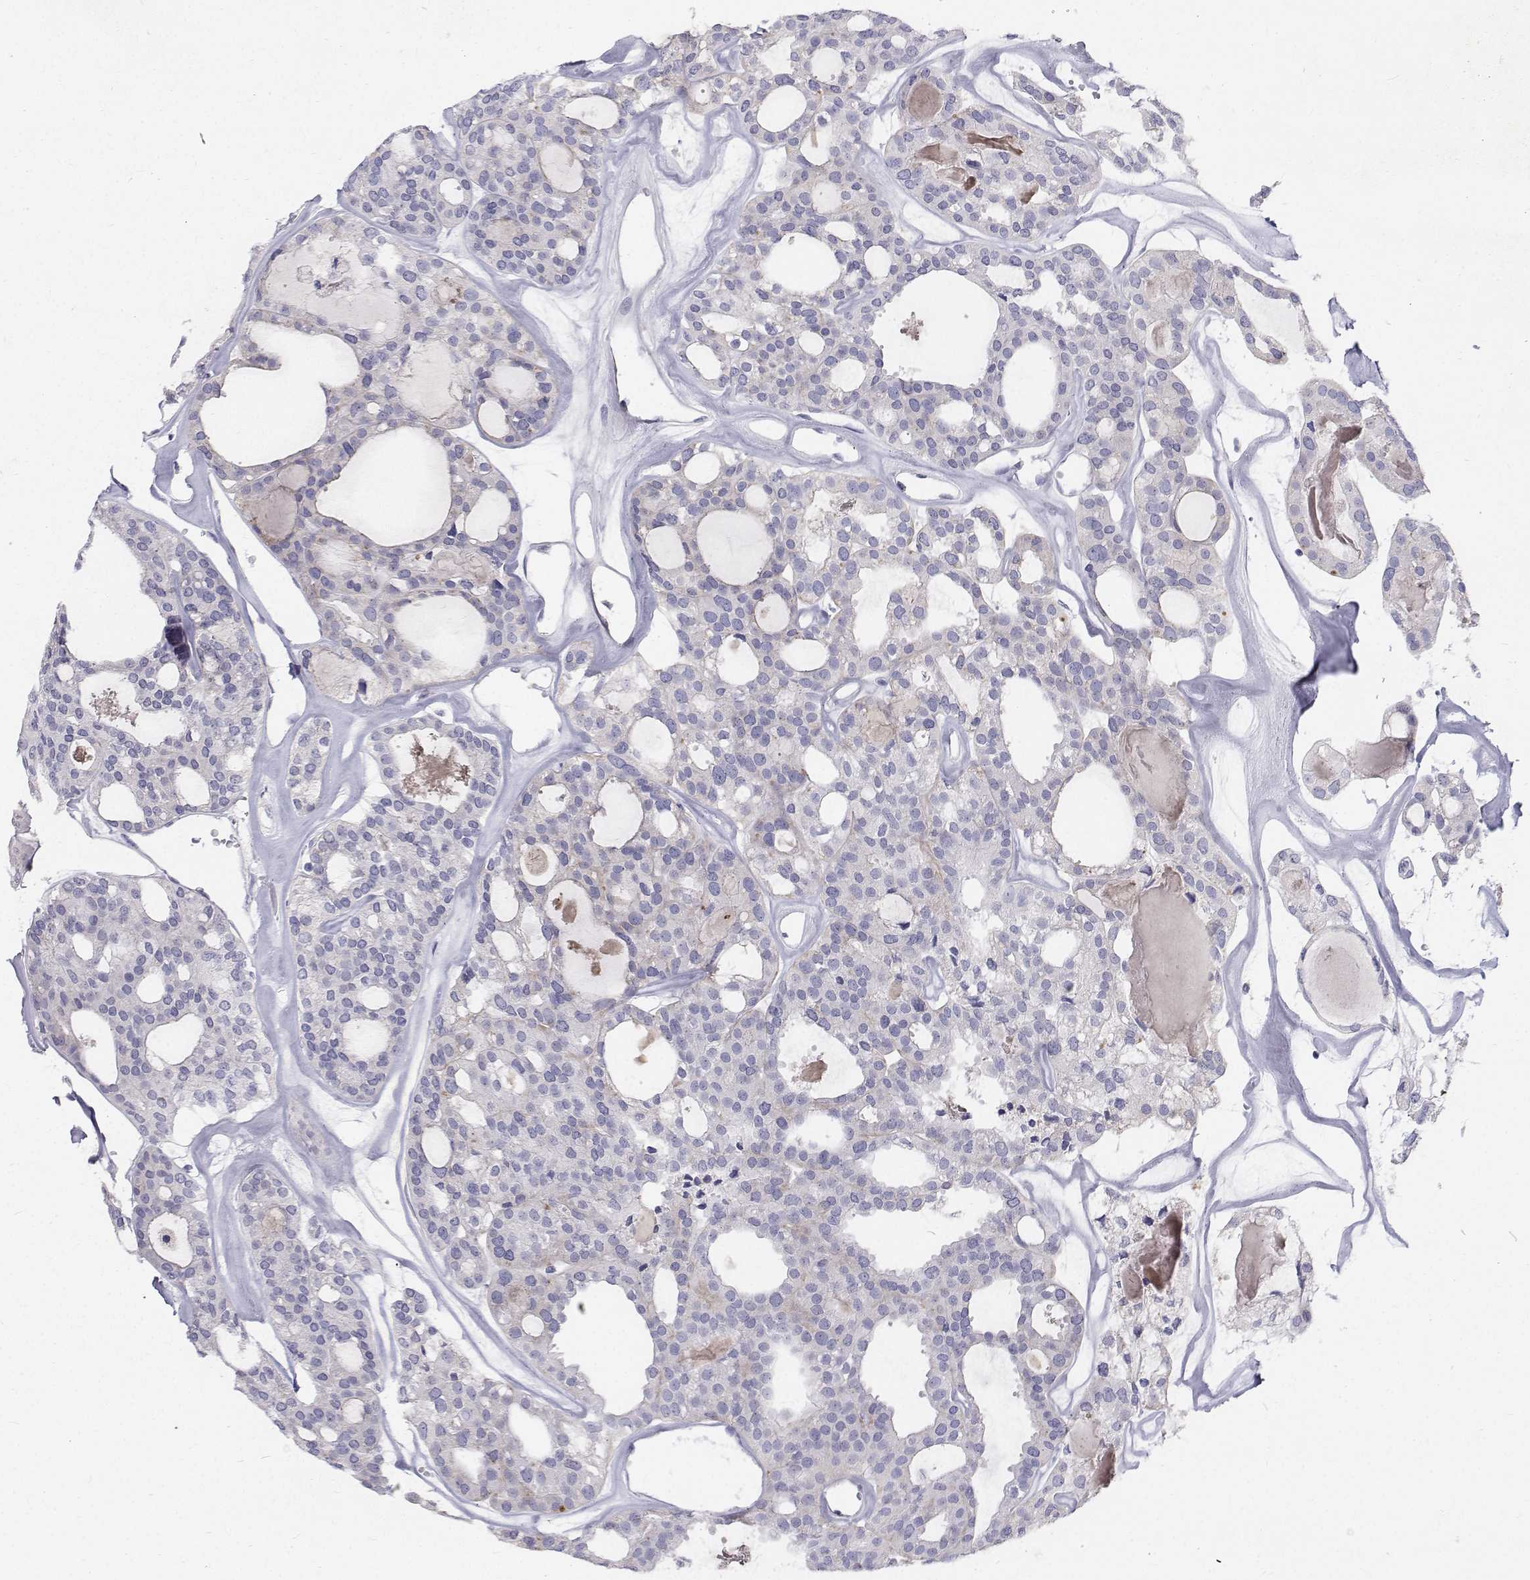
{"staining": {"intensity": "negative", "quantity": "none", "location": "none"}, "tissue": "thyroid cancer", "cell_type": "Tumor cells", "image_type": "cancer", "snomed": [{"axis": "morphology", "description": "Follicular adenoma carcinoma, NOS"}, {"axis": "topography", "description": "Thyroid gland"}], "caption": "Image shows no protein staining in tumor cells of thyroid cancer tissue.", "gene": "NCR2", "patient": {"sex": "male", "age": 75}}